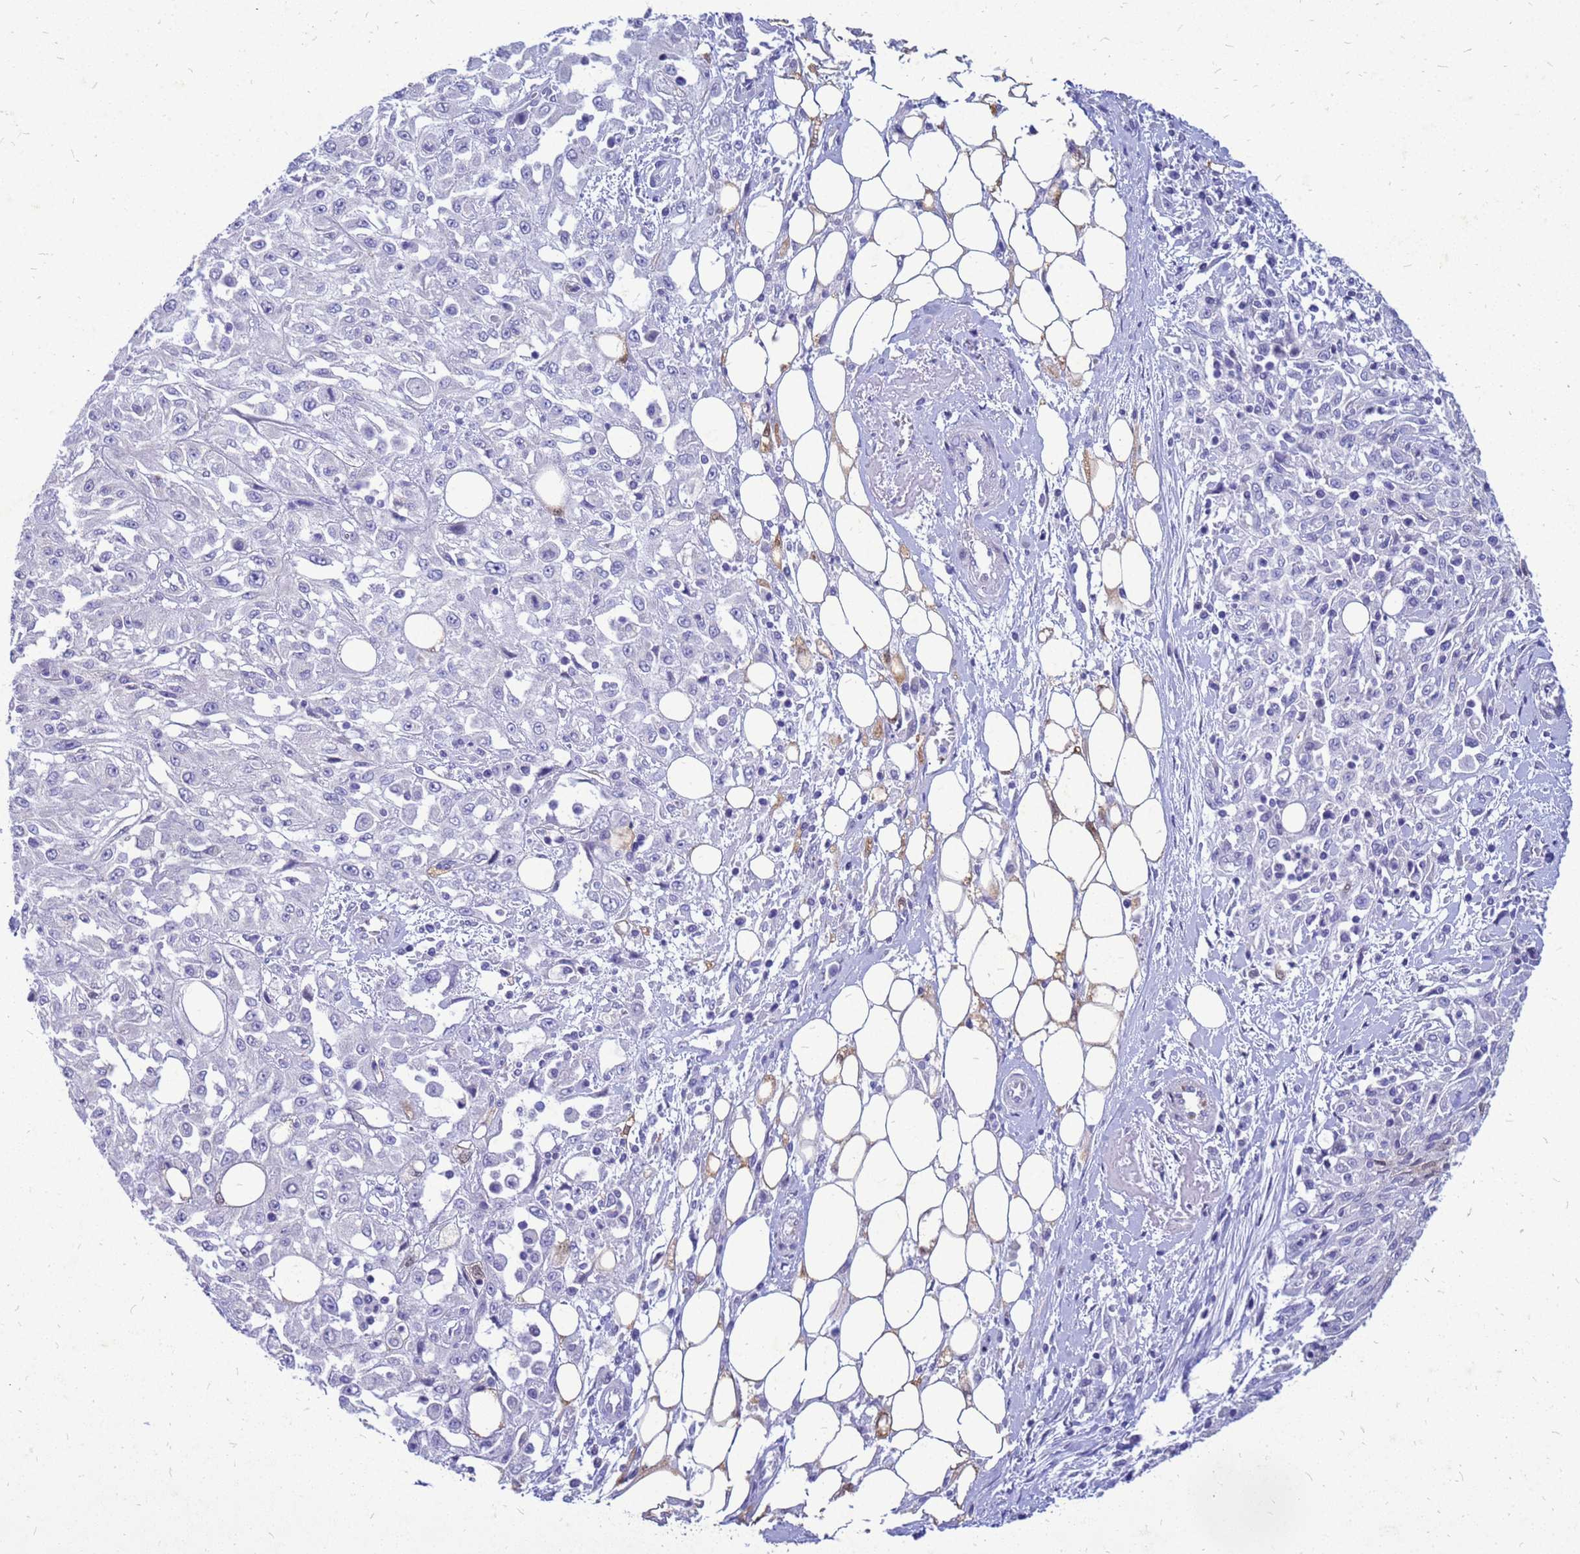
{"staining": {"intensity": "negative", "quantity": "none", "location": "none"}, "tissue": "skin cancer", "cell_type": "Tumor cells", "image_type": "cancer", "snomed": [{"axis": "morphology", "description": "Squamous cell carcinoma, NOS"}, {"axis": "morphology", "description": "Squamous cell carcinoma, metastatic, NOS"}, {"axis": "topography", "description": "Skin"}, {"axis": "topography", "description": "Lymph node"}], "caption": "A high-resolution photomicrograph shows immunohistochemistry (IHC) staining of skin cancer, which demonstrates no significant staining in tumor cells. (Brightfield microscopy of DAB (3,3'-diaminobenzidine) IHC at high magnification).", "gene": "AKR1C1", "patient": {"sex": "male", "age": 75}}